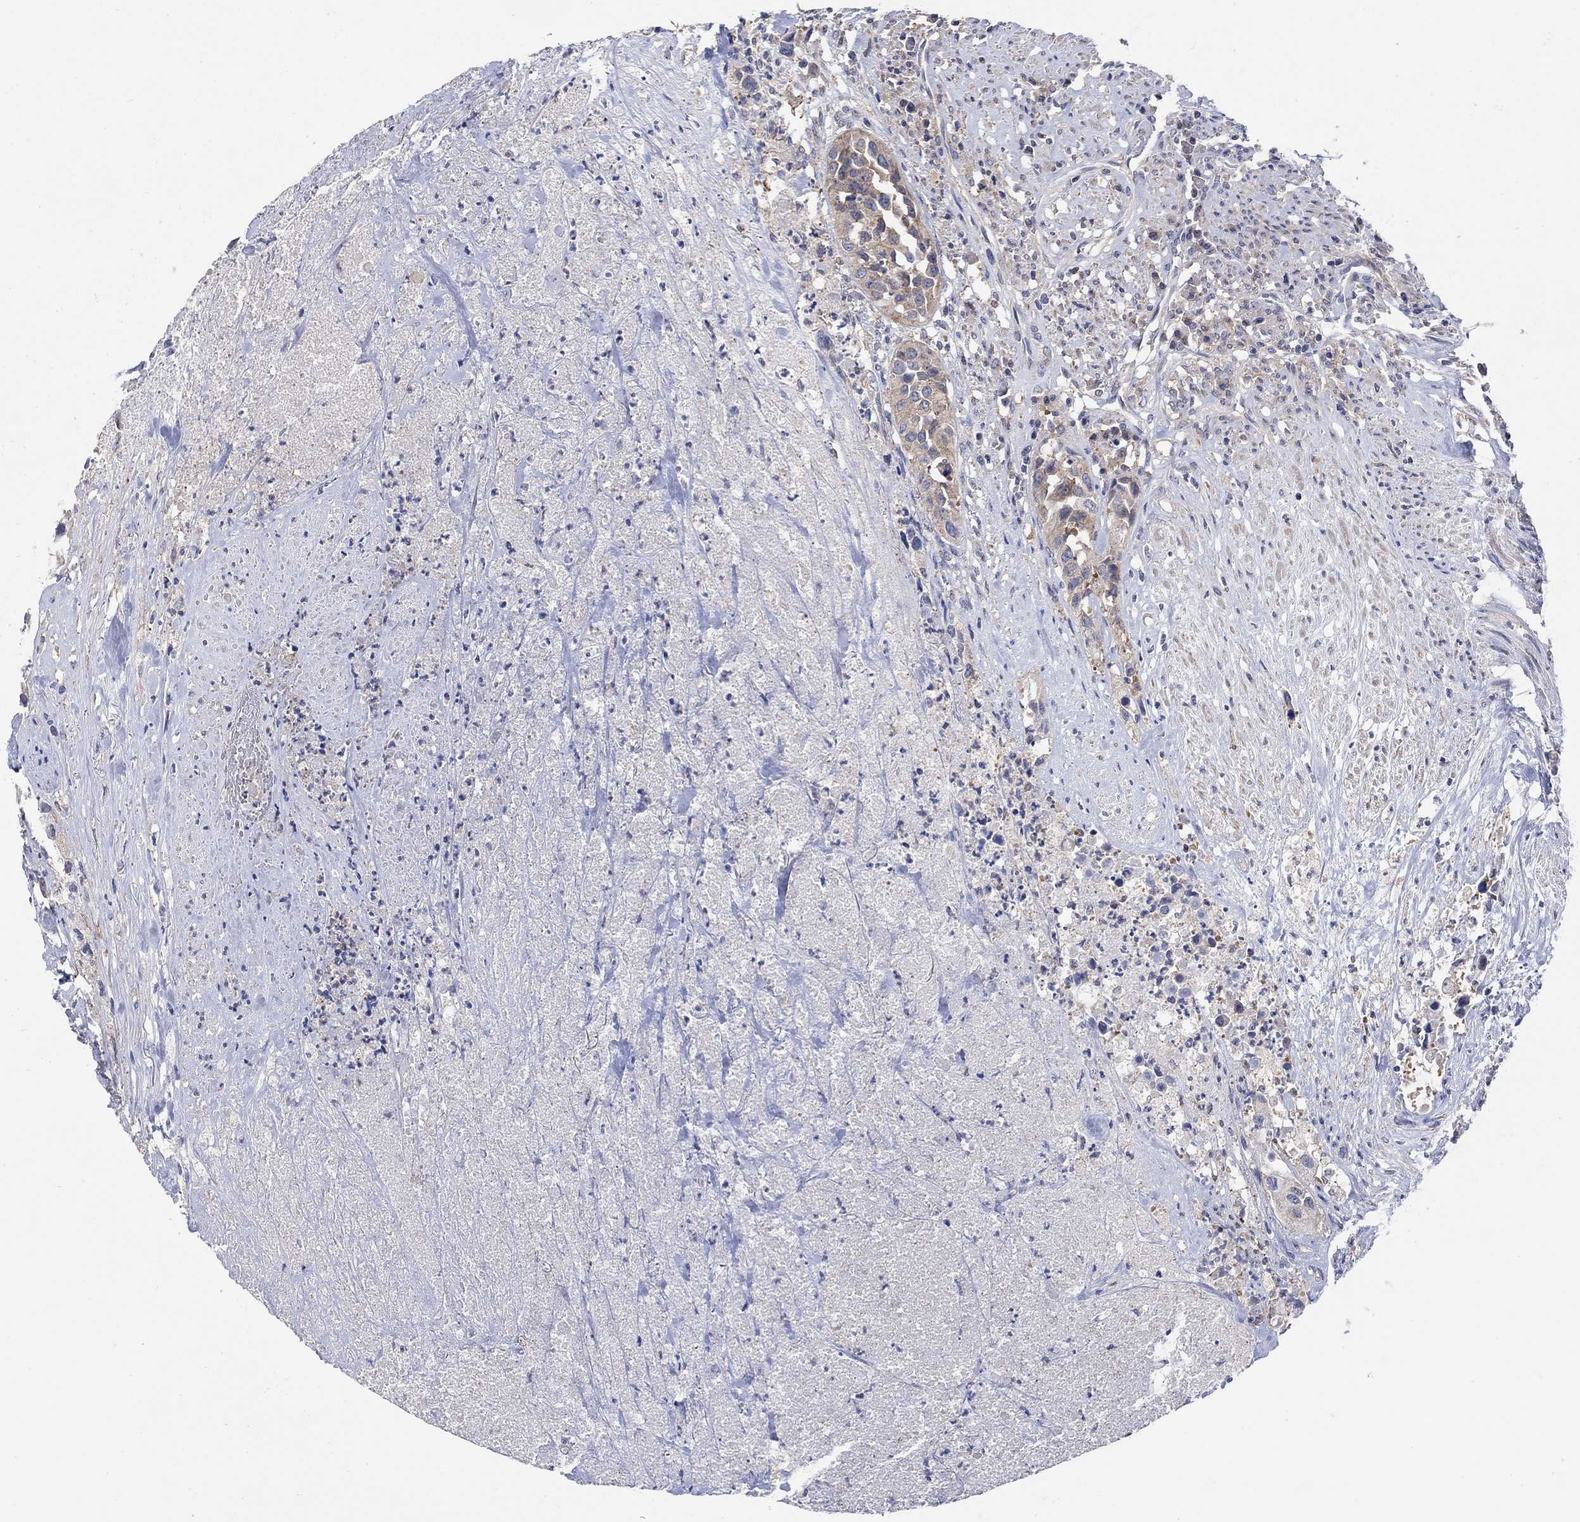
{"staining": {"intensity": "weak", "quantity": ">75%", "location": "cytoplasmic/membranous"}, "tissue": "urothelial cancer", "cell_type": "Tumor cells", "image_type": "cancer", "snomed": [{"axis": "morphology", "description": "Urothelial carcinoma, High grade"}, {"axis": "topography", "description": "Urinary bladder"}], "caption": "Weak cytoplasmic/membranous staining for a protein is appreciated in approximately >75% of tumor cells of urothelial carcinoma (high-grade) using immunohistochemistry (IHC).", "gene": "TEKT3", "patient": {"sex": "female", "age": 73}}